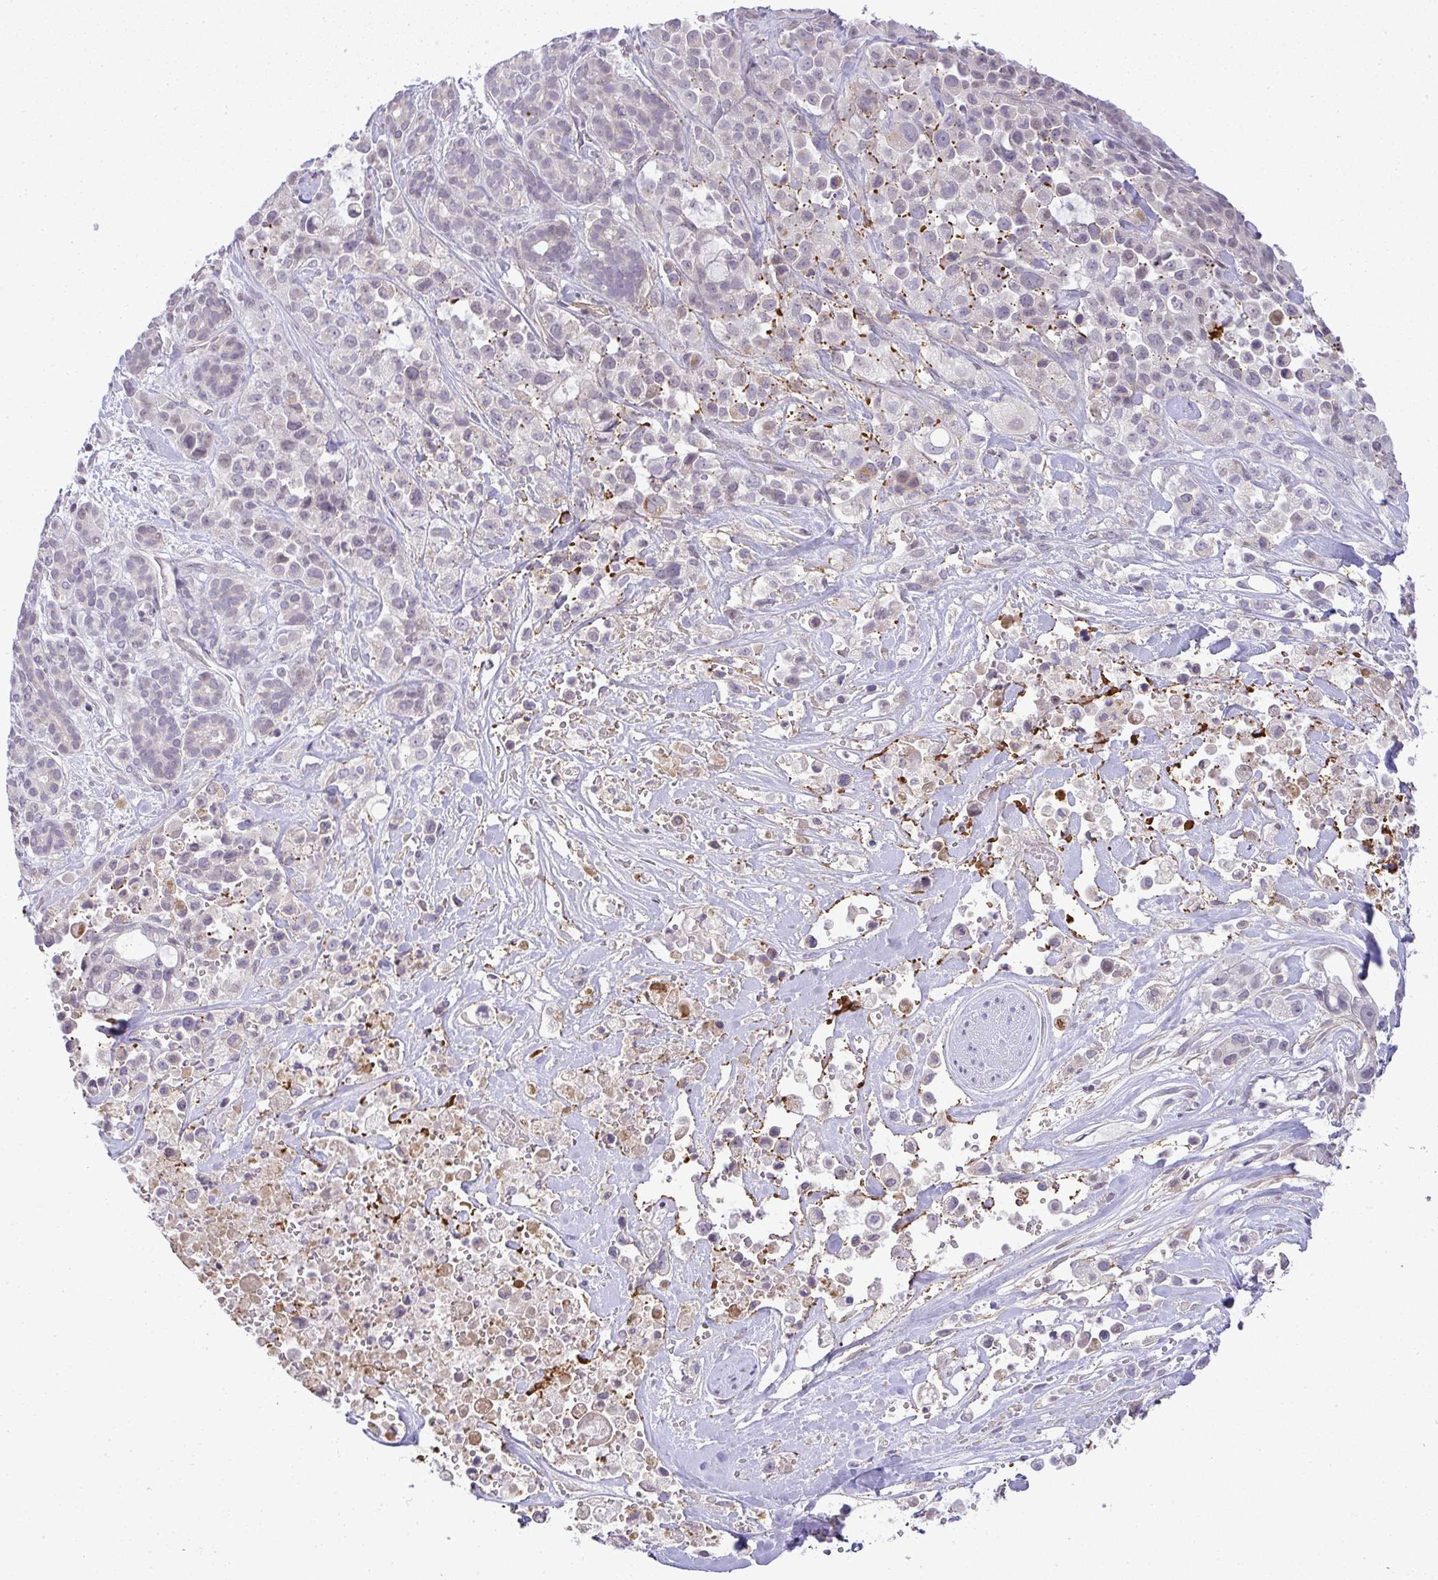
{"staining": {"intensity": "negative", "quantity": "none", "location": "none"}, "tissue": "pancreatic cancer", "cell_type": "Tumor cells", "image_type": "cancer", "snomed": [{"axis": "morphology", "description": "Adenocarcinoma, NOS"}, {"axis": "topography", "description": "Pancreas"}], "caption": "This is an immunohistochemistry (IHC) histopathology image of human pancreatic cancer (adenocarcinoma). There is no staining in tumor cells.", "gene": "CACNA1S", "patient": {"sex": "male", "age": 44}}